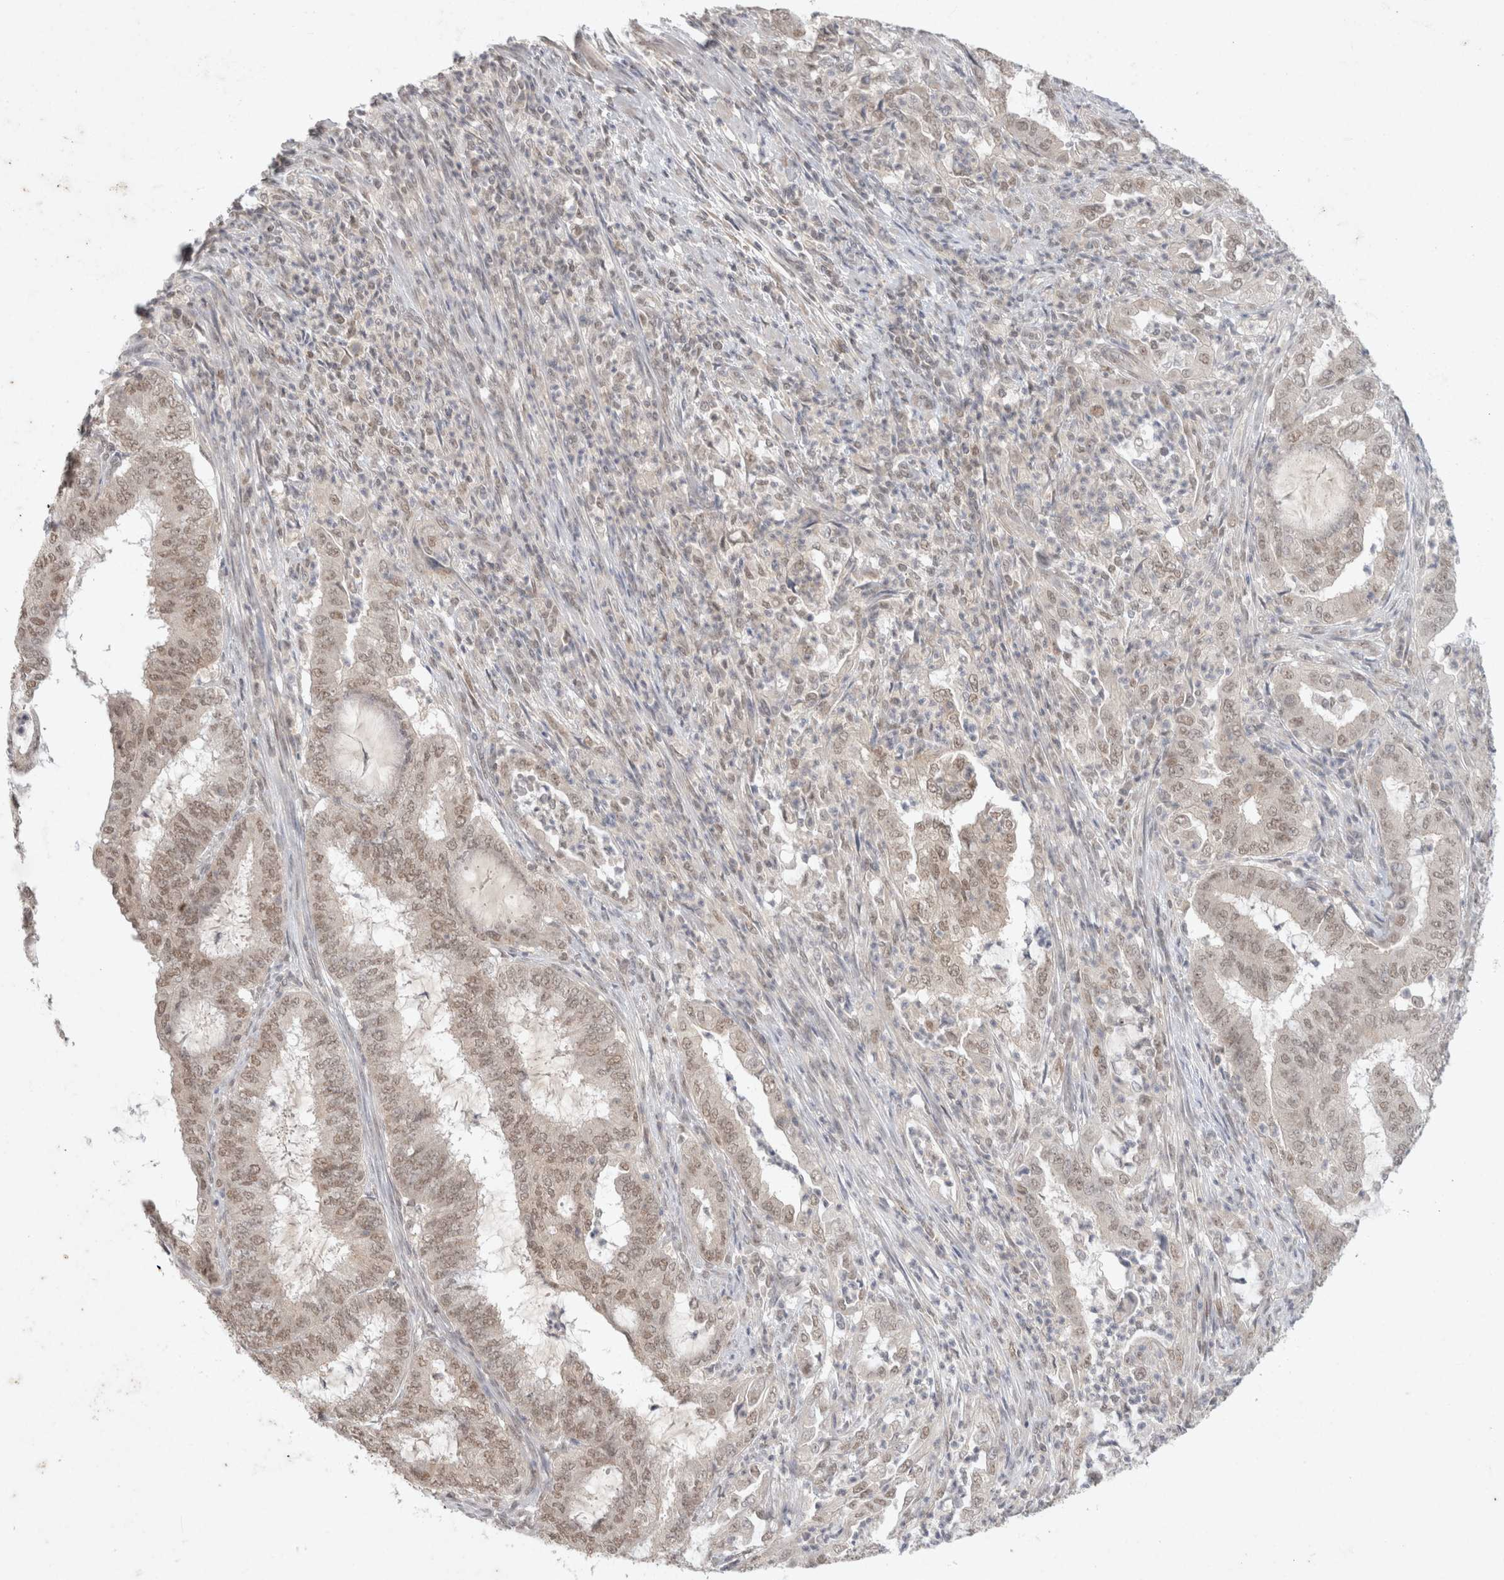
{"staining": {"intensity": "weak", "quantity": ">75%", "location": "nuclear"}, "tissue": "endometrial cancer", "cell_type": "Tumor cells", "image_type": "cancer", "snomed": [{"axis": "morphology", "description": "Adenocarcinoma, NOS"}, {"axis": "topography", "description": "Endometrium"}], "caption": "A high-resolution photomicrograph shows IHC staining of endometrial adenocarcinoma, which reveals weak nuclear expression in approximately >75% of tumor cells.", "gene": "FBXO42", "patient": {"sex": "female", "age": 49}}